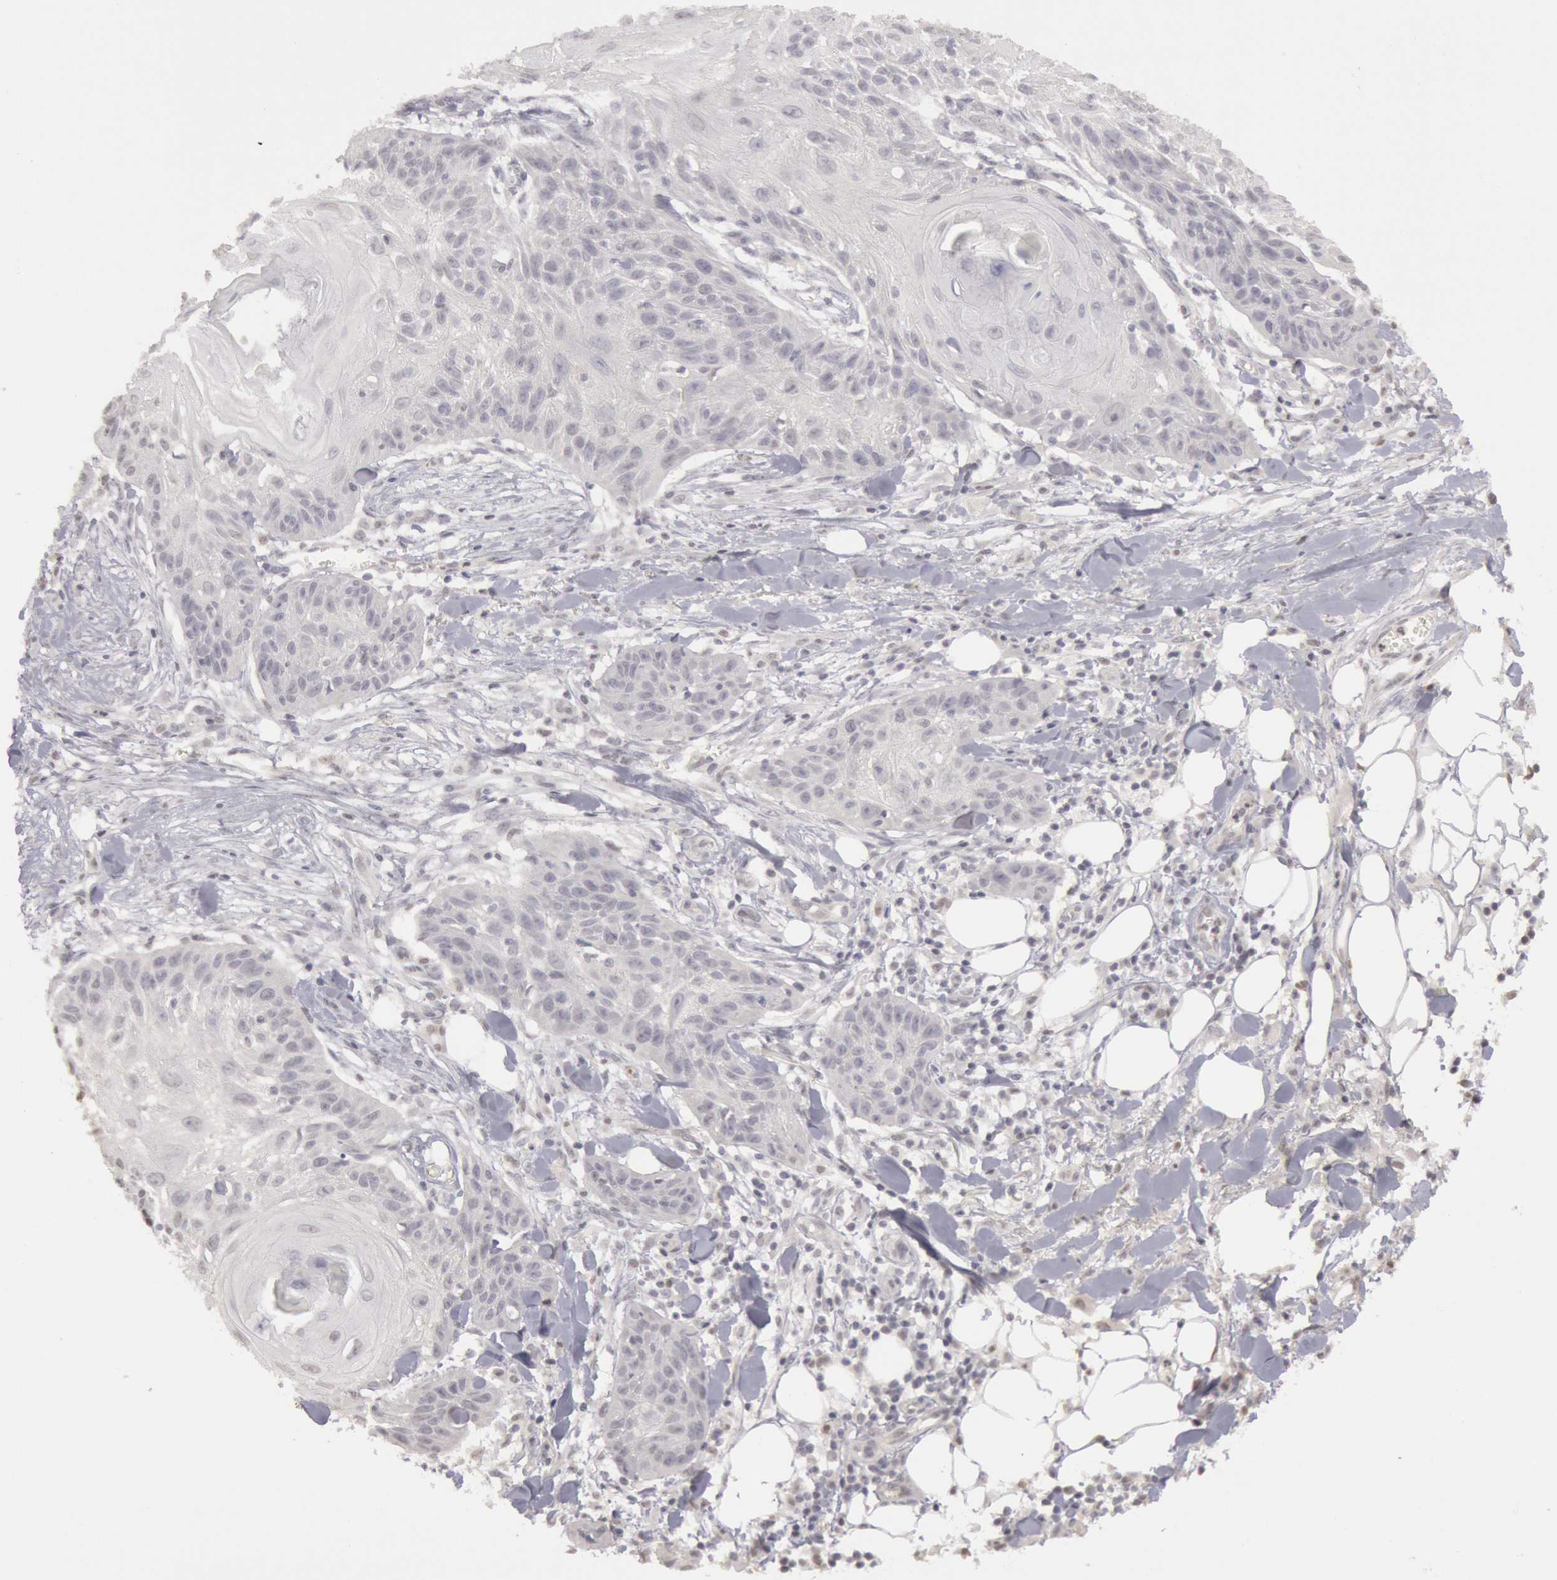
{"staining": {"intensity": "negative", "quantity": "none", "location": "none"}, "tissue": "skin cancer", "cell_type": "Tumor cells", "image_type": "cancer", "snomed": [{"axis": "morphology", "description": "Squamous cell carcinoma, NOS"}, {"axis": "topography", "description": "Skin"}], "caption": "Immunohistochemical staining of human skin cancer (squamous cell carcinoma) shows no significant expression in tumor cells. (DAB (3,3'-diaminobenzidine) immunohistochemistry (IHC) visualized using brightfield microscopy, high magnification).", "gene": "RIMBP3C", "patient": {"sex": "female", "age": 88}}